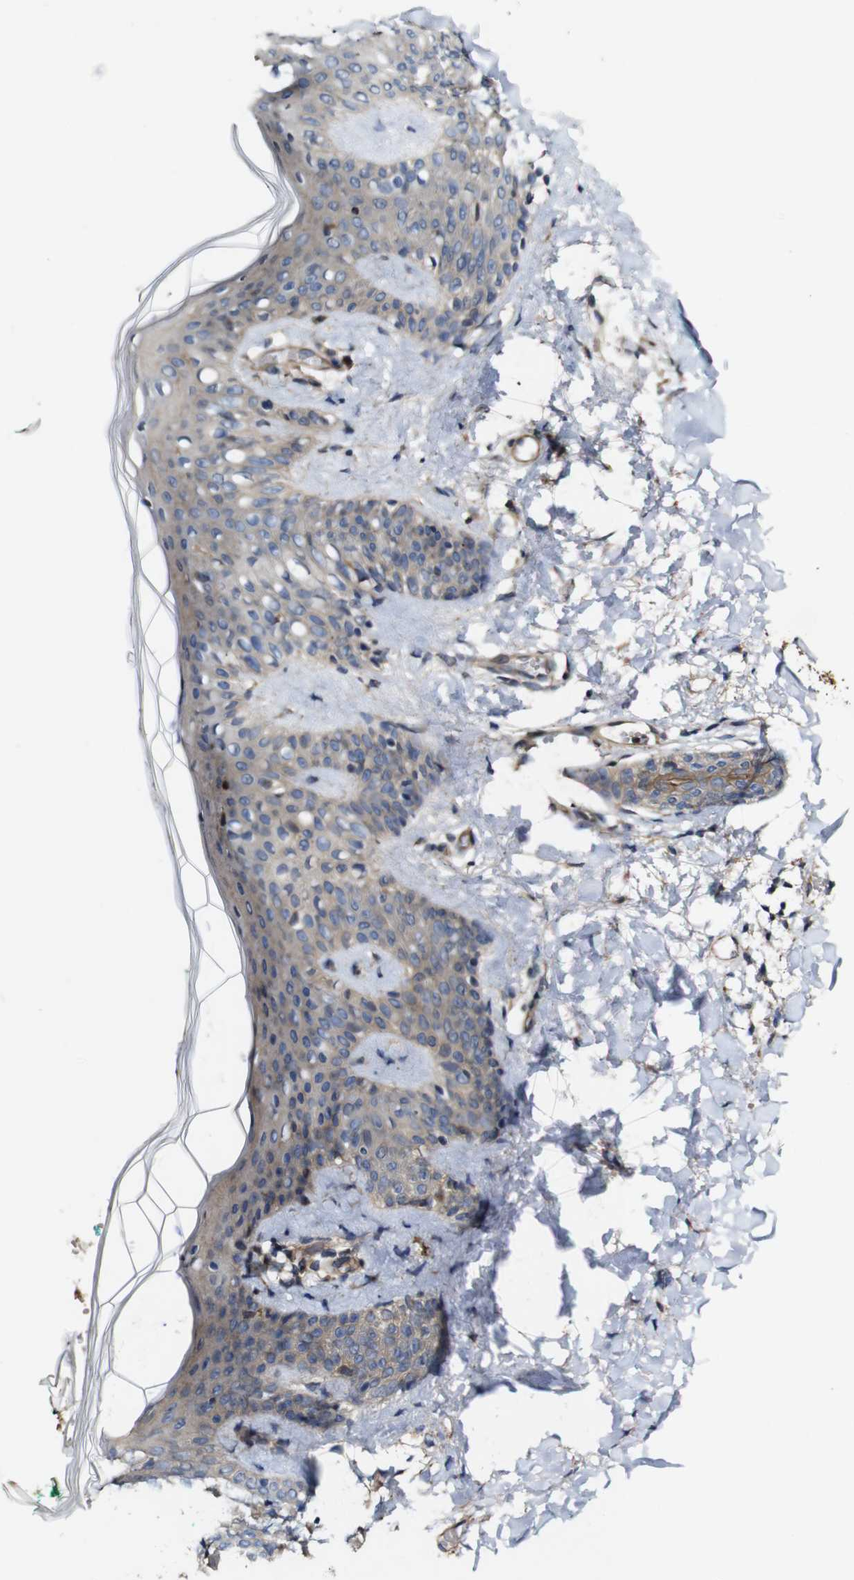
{"staining": {"intensity": "weak", "quantity": "<25%", "location": "cytoplasmic/membranous"}, "tissue": "skin", "cell_type": "Fibroblasts", "image_type": "normal", "snomed": [{"axis": "morphology", "description": "Normal tissue, NOS"}, {"axis": "topography", "description": "Skin"}], "caption": "Fibroblasts are negative for protein expression in normal human skin. (Stains: DAB (3,3'-diaminobenzidine) immunohistochemistry (IHC) with hematoxylin counter stain, Microscopy: brightfield microscopy at high magnification).", "gene": "GSDME", "patient": {"sex": "male", "age": 16}}